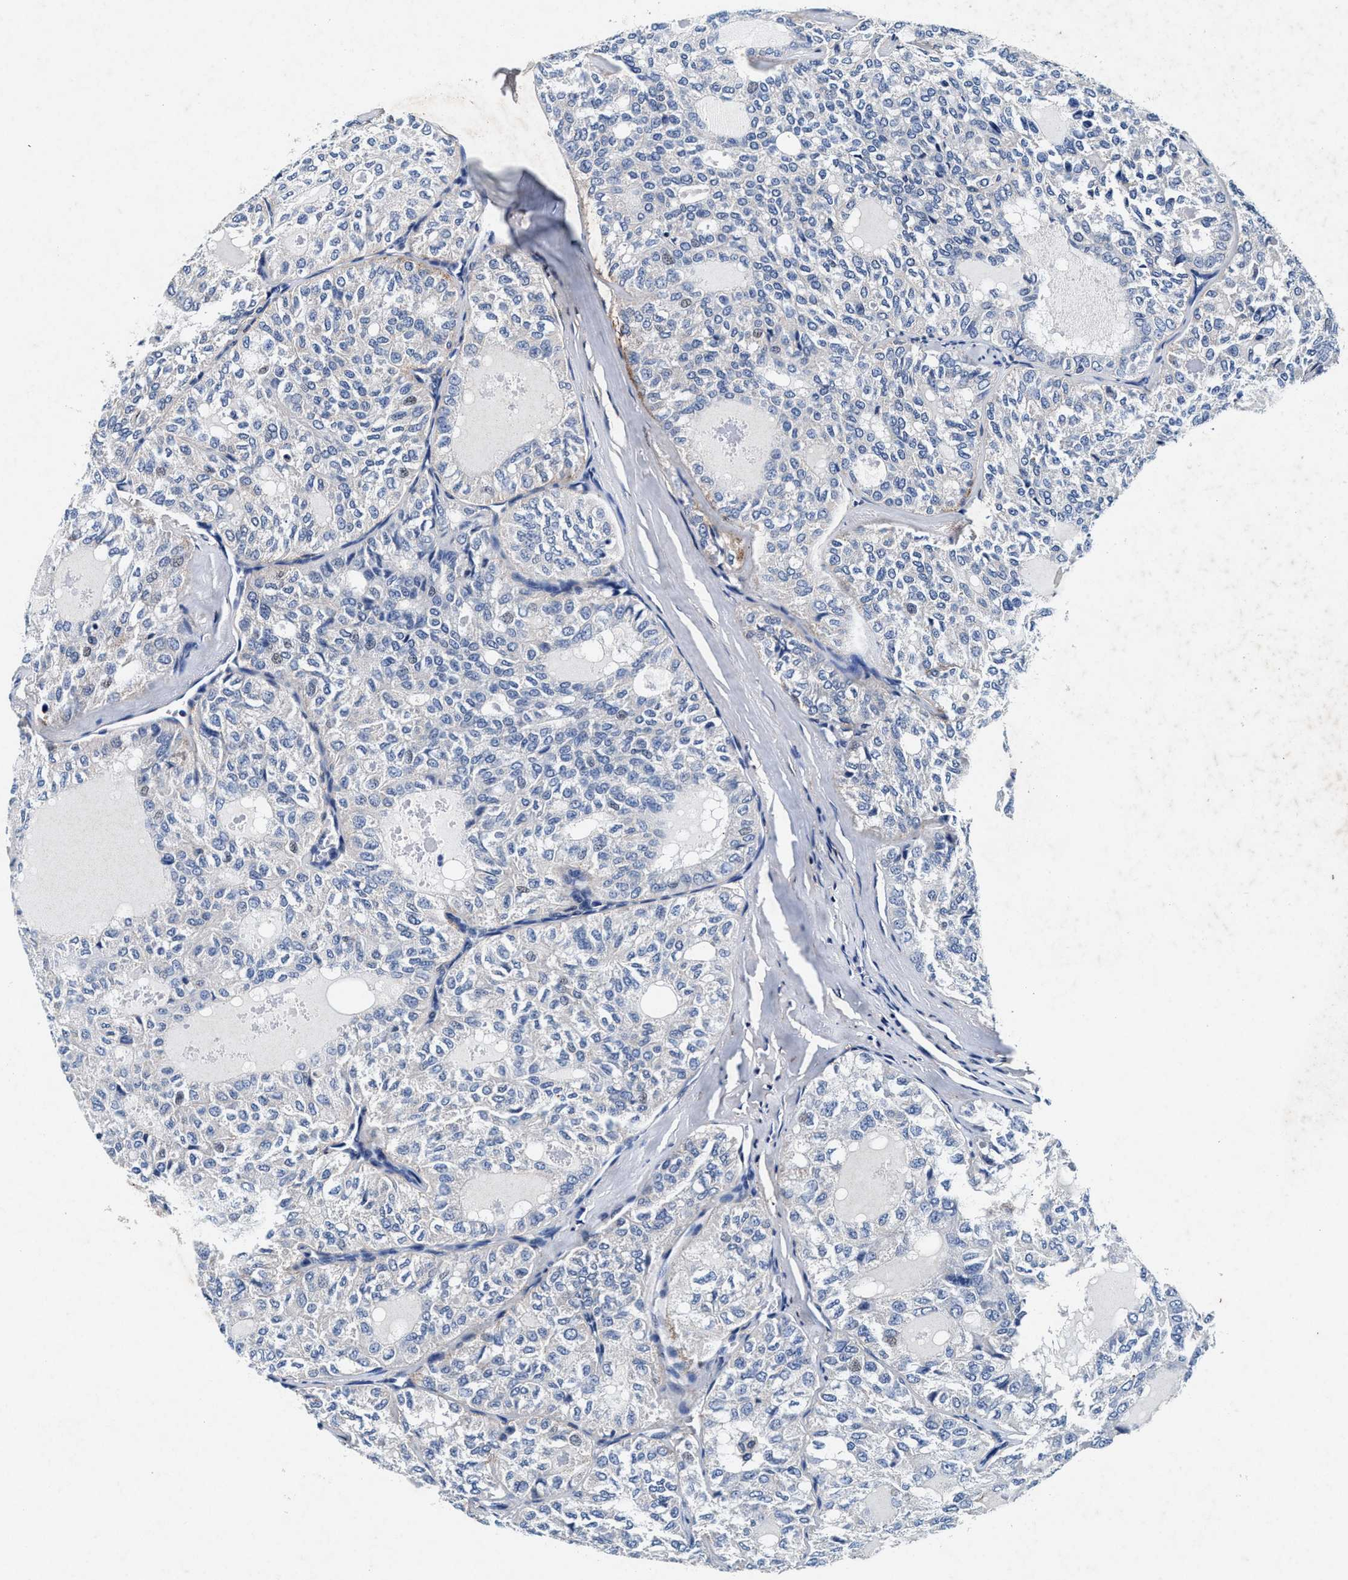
{"staining": {"intensity": "negative", "quantity": "none", "location": "none"}, "tissue": "thyroid cancer", "cell_type": "Tumor cells", "image_type": "cancer", "snomed": [{"axis": "morphology", "description": "Follicular adenoma carcinoma, NOS"}, {"axis": "topography", "description": "Thyroid gland"}], "caption": "Protein analysis of thyroid follicular adenoma carcinoma shows no significant staining in tumor cells. (Stains: DAB (3,3'-diaminobenzidine) immunohistochemistry (IHC) with hematoxylin counter stain, Microscopy: brightfield microscopy at high magnification).", "gene": "SLC8A1", "patient": {"sex": "male", "age": 75}}